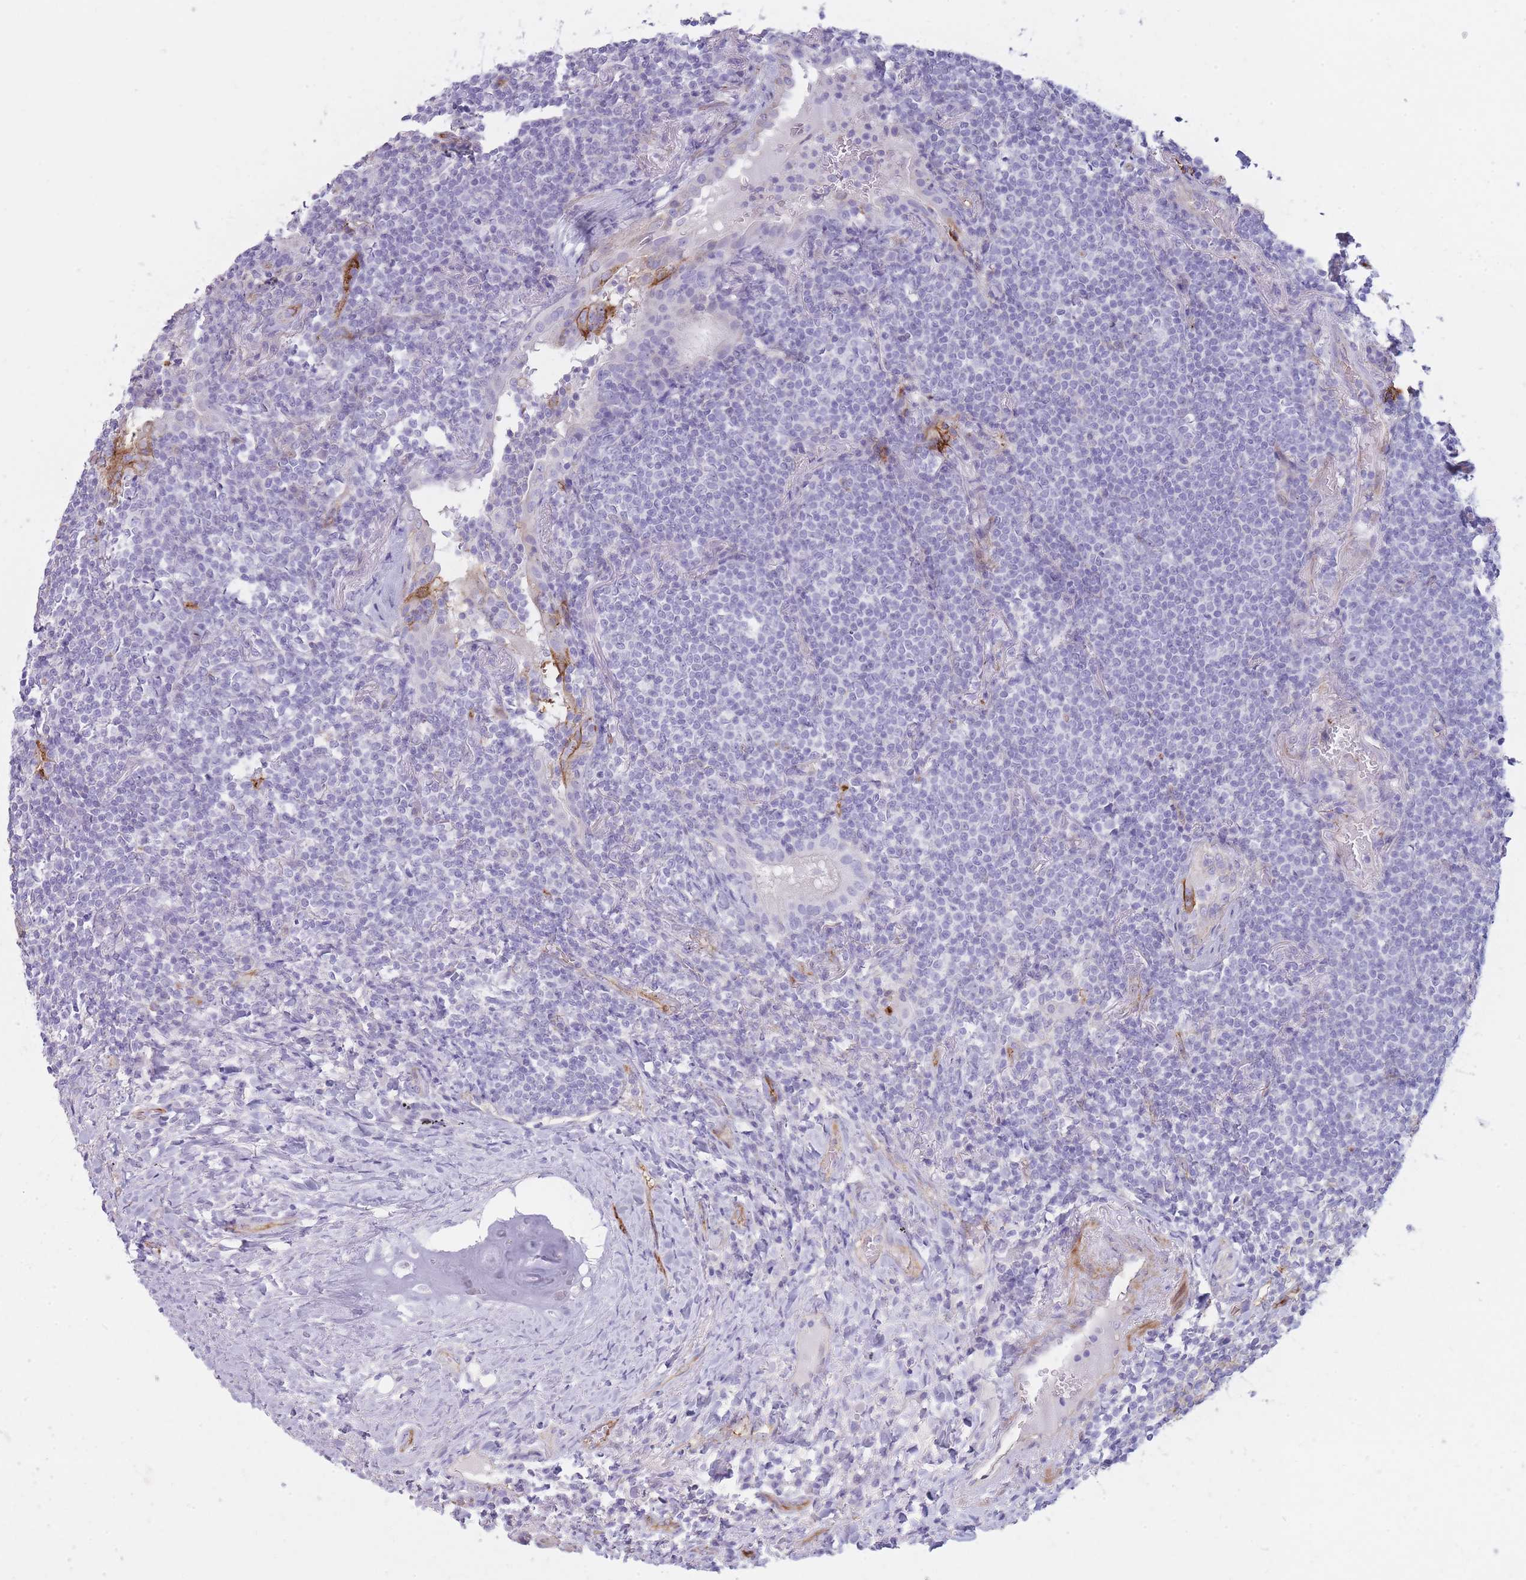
{"staining": {"intensity": "negative", "quantity": "none", "location": "none"}, "tissue": "lymphoma", "cell_type": "Tumor cells", "image_type": "cancer", "snomed": [{"axis": "morphology", "description": "Malignant lymphoma, non-Hodgkin's type, Low grade"}, {"axis": "topography", "description": "Lung"}], "caption": "An image of human low-grade malignant lymphoma, non-Hodgkin's type is negative for staining in tumor cells.", "gene": "UTP14A", "patient": {"sex": "female", "age": 71}}